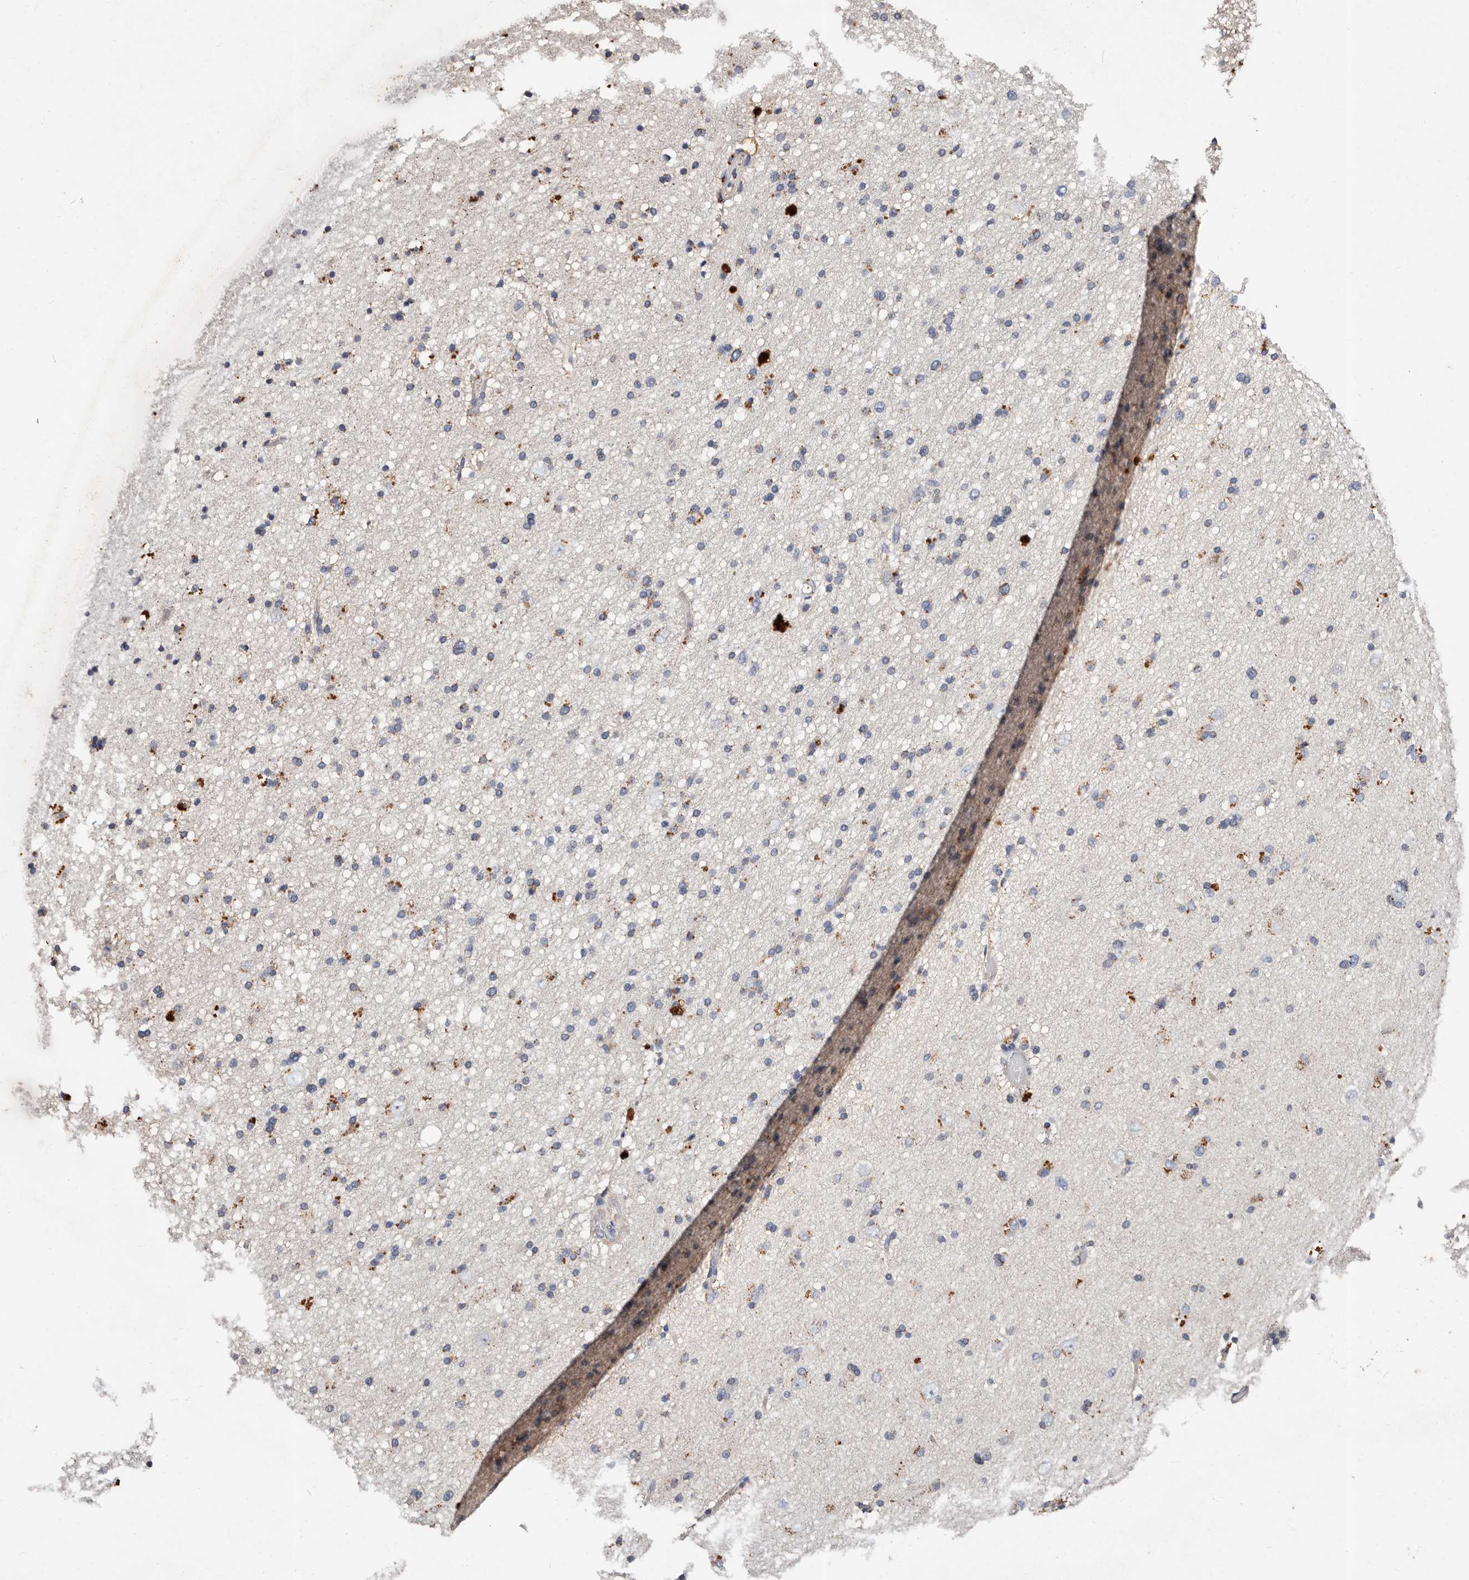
{"staining": {"intensity": "strong", "quantity": "<25%", "location": "cytoplasmic/membranous"}, "tissue": "cerebral cortex", "cell_type": "Endothelial cells", "image_type": "normal", "snomed": [{"axis": "morphology", "description": "Normal tissue, NOS"}, {"axis": "topography", "description": "Cerebral cortex"}], "caption": "The micrograph shows staining of unremarkable cerebral cortex, revealing strong cytoplasmic/membranous protein expression (brown color) within endothelial cells. (brown staining indicates protein expression, while blue staining denotes nuclei).", "gene": "THBS3", "patient": {"sex": "male", "age": 34}}